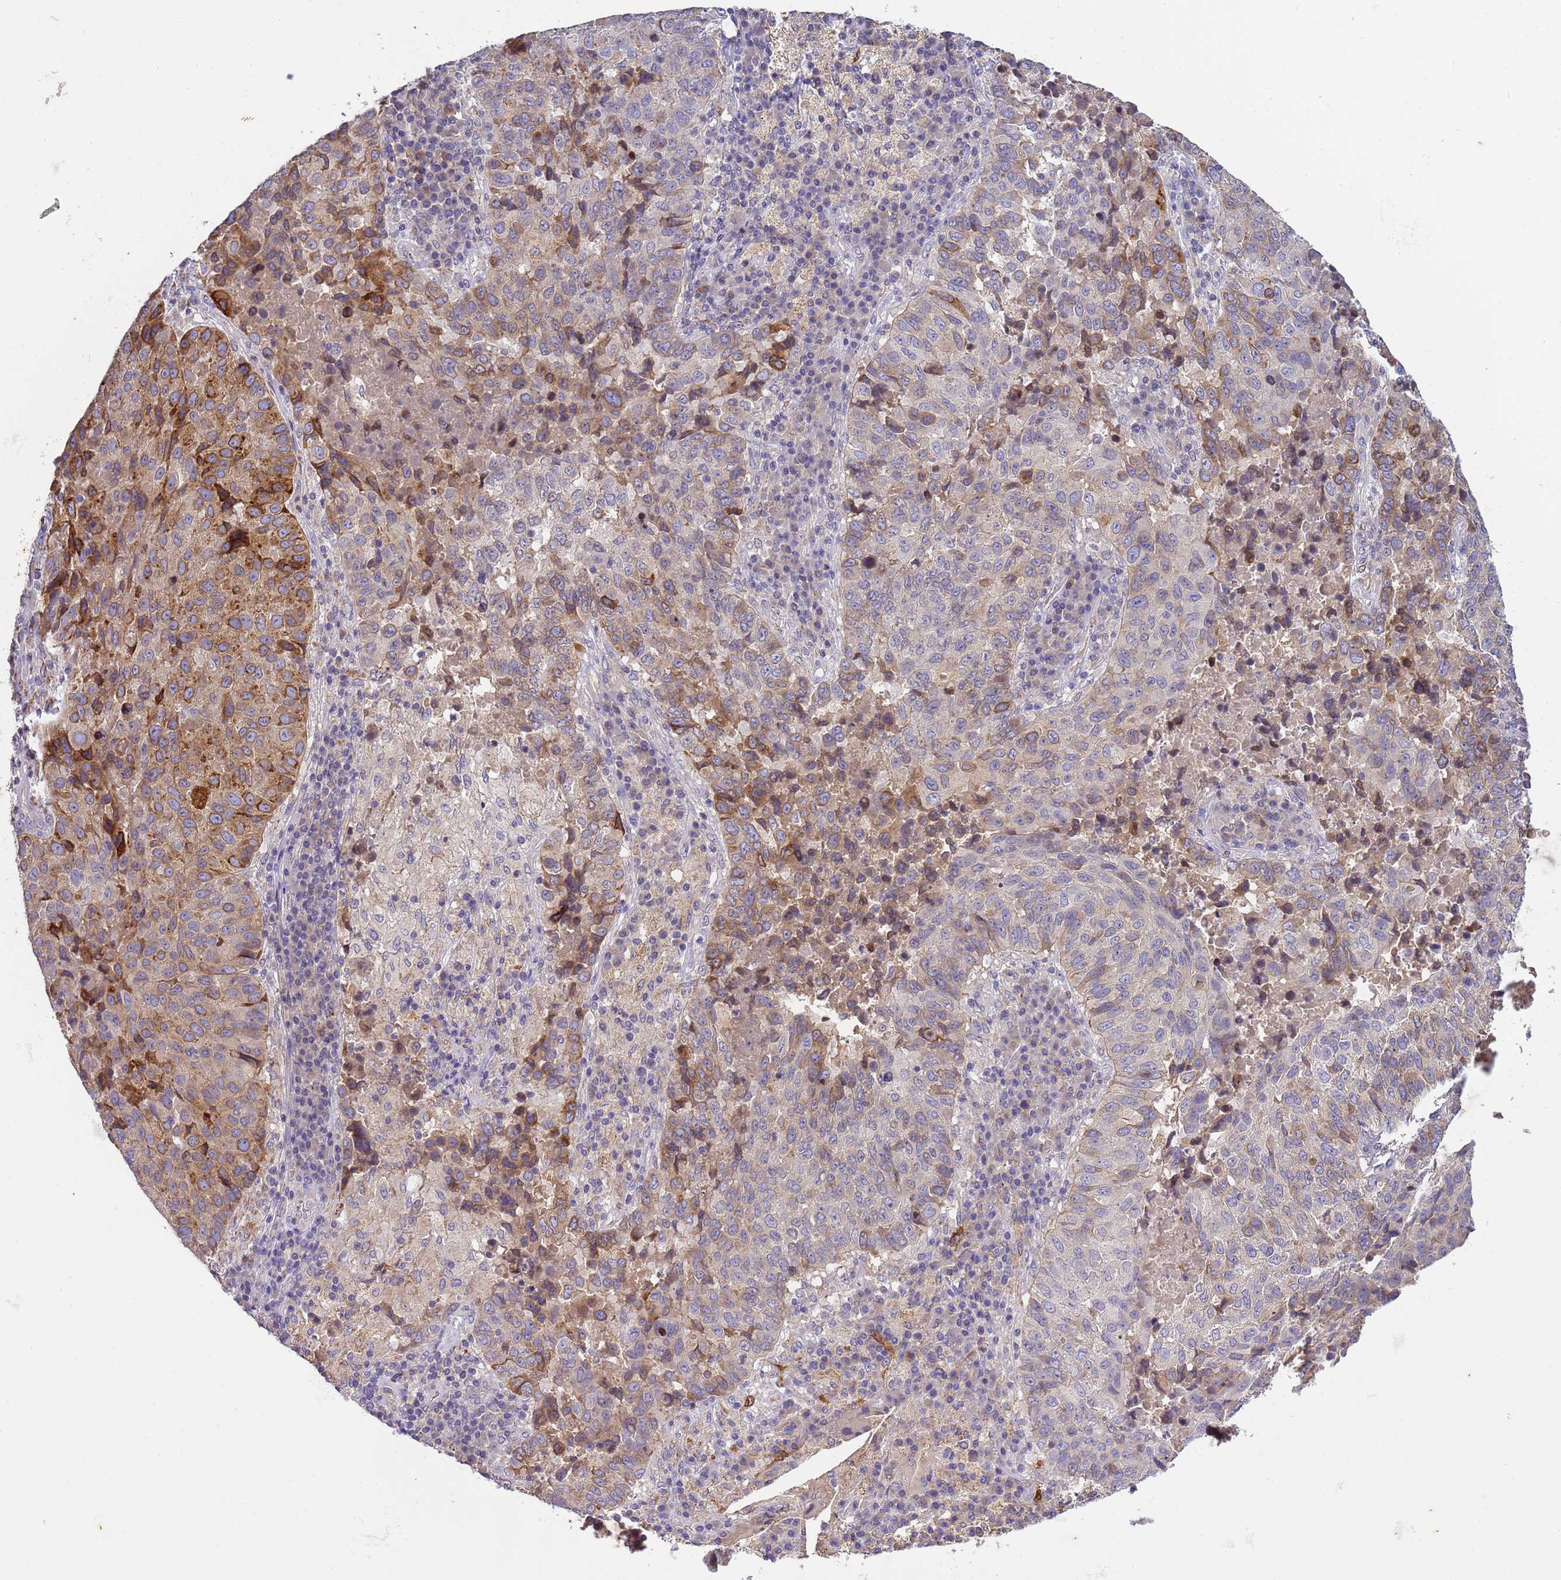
{"staining": {"intensity": "moderate", "quantity": "25%-75%", "location": "cytoplasmic/membranous"}, "tissue": "lung cancer", "cell_type": "Tumor cells", "image_type": "cancer", "snomed": [{"axis": "morphology", "description": "Squamous cell carcinoma, NOS"}, {"axis": "topography", "description": "Lung"}], "caption": "This image displays immunohistochemistry staining of human squamous cell carcinoma (lung), with medium moderate cytoplasmic/membranous positivity in approximately 25%-75% of tumor cells.", "gene": "PLCXD3", "patient": {"sex": "male", "age": 73}}